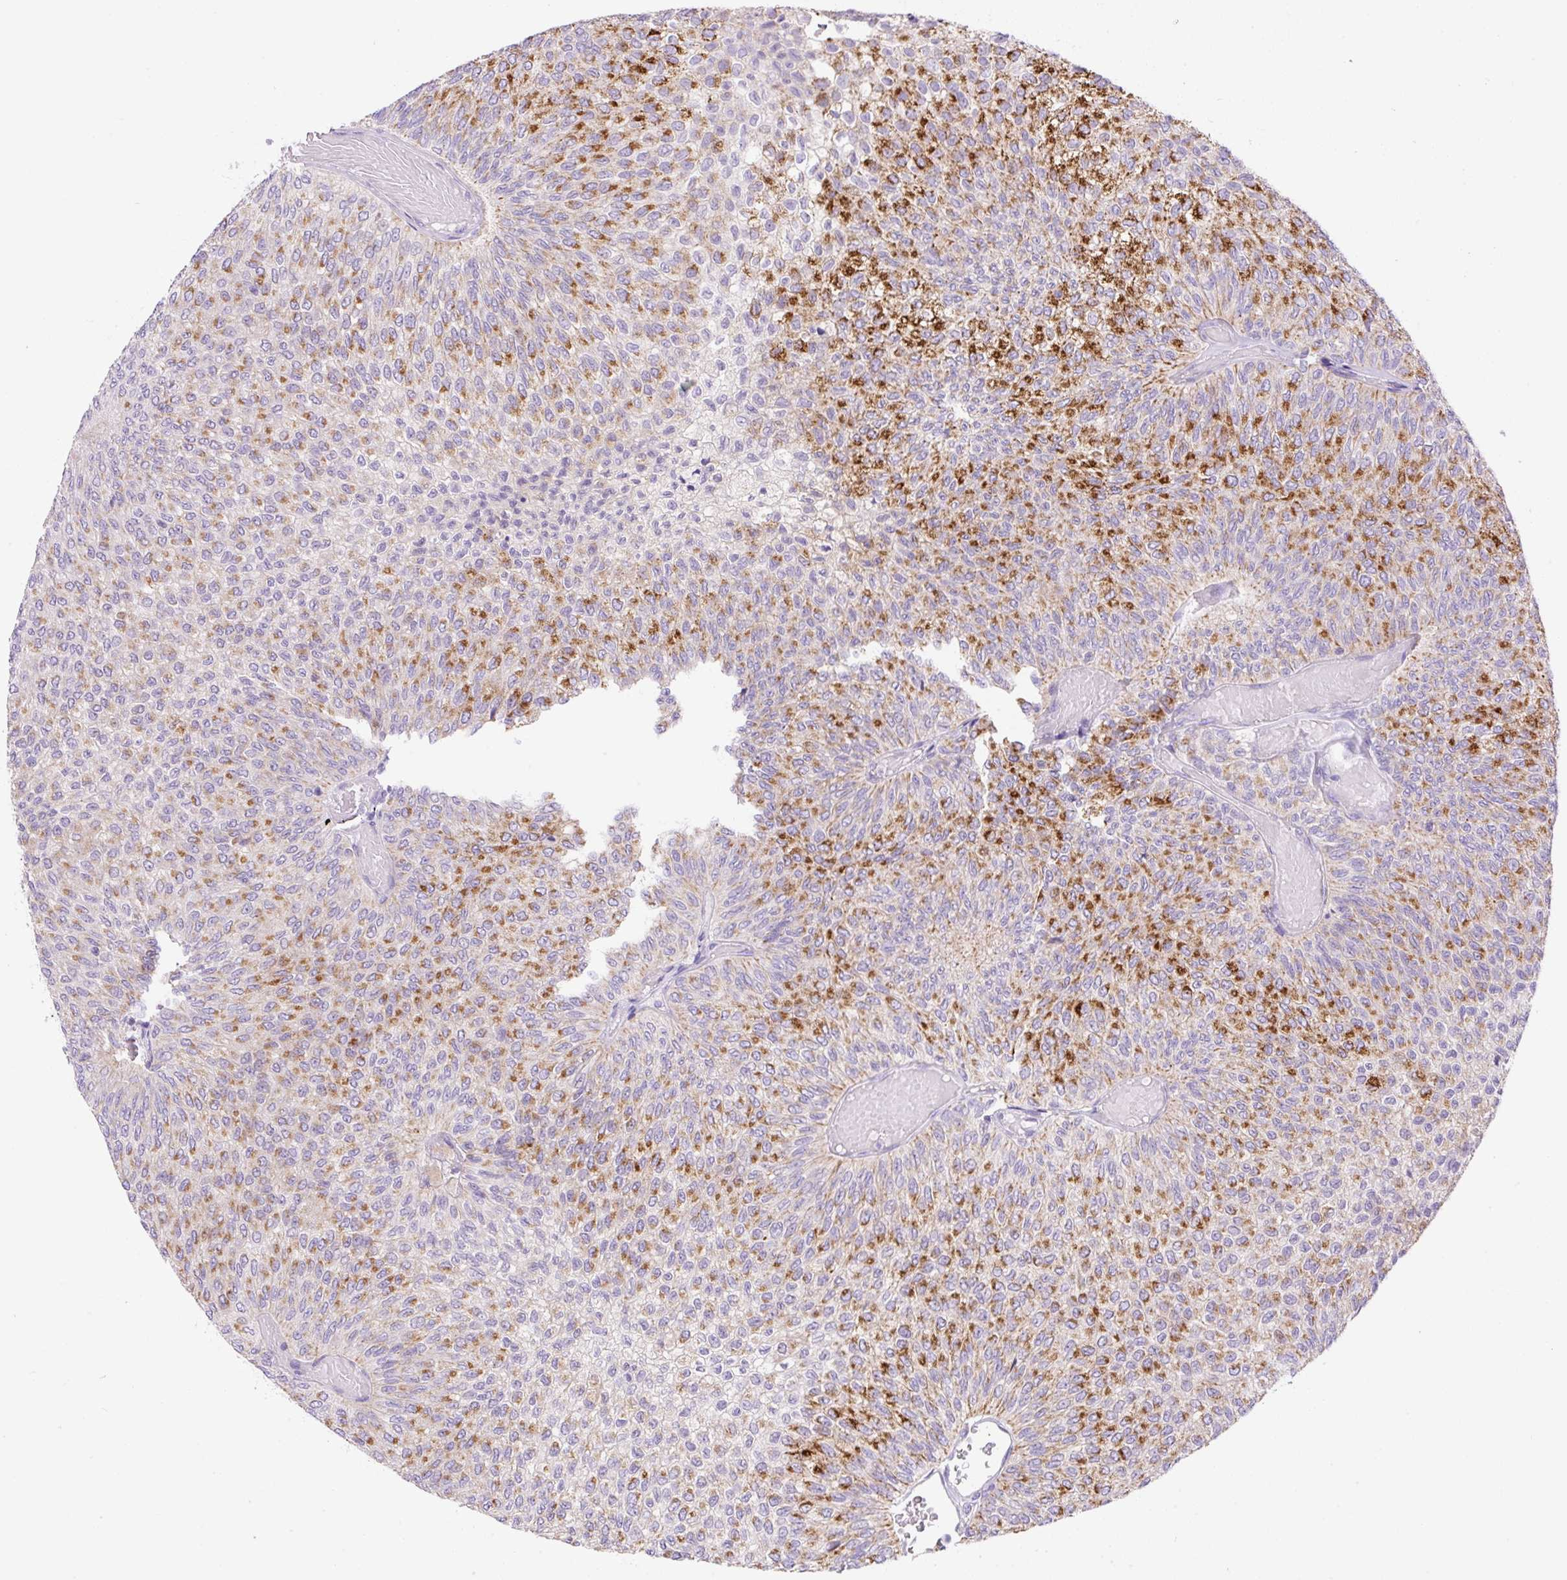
{"staining": {"intensity": "strong", "quantity": "25%-75%", "location": "cytoplasmic/membranous"}, "tissue": "urothelial cancer", "cell_type": "Tumor cells", "image_type": "cancer", "snomed": [{"axis": "morphology", "description": "Urothelial carcinoma, Low grade"}, {"axis": "topography", "description": "Urinary bladder"}], "caption": "High-magnification brightfield microscopy of urothelial carcinoma (low-grade) stained with DAB (3,3'-diaminobenzidine) (brown) and counterstained with hematoxylin (blue). tumor cells exhibit strong cytoplasmic/membranous positivity is present in about25%-75% of cells.", "gene": "NDST3", "patient": {"sex": "male", "age": 78}}